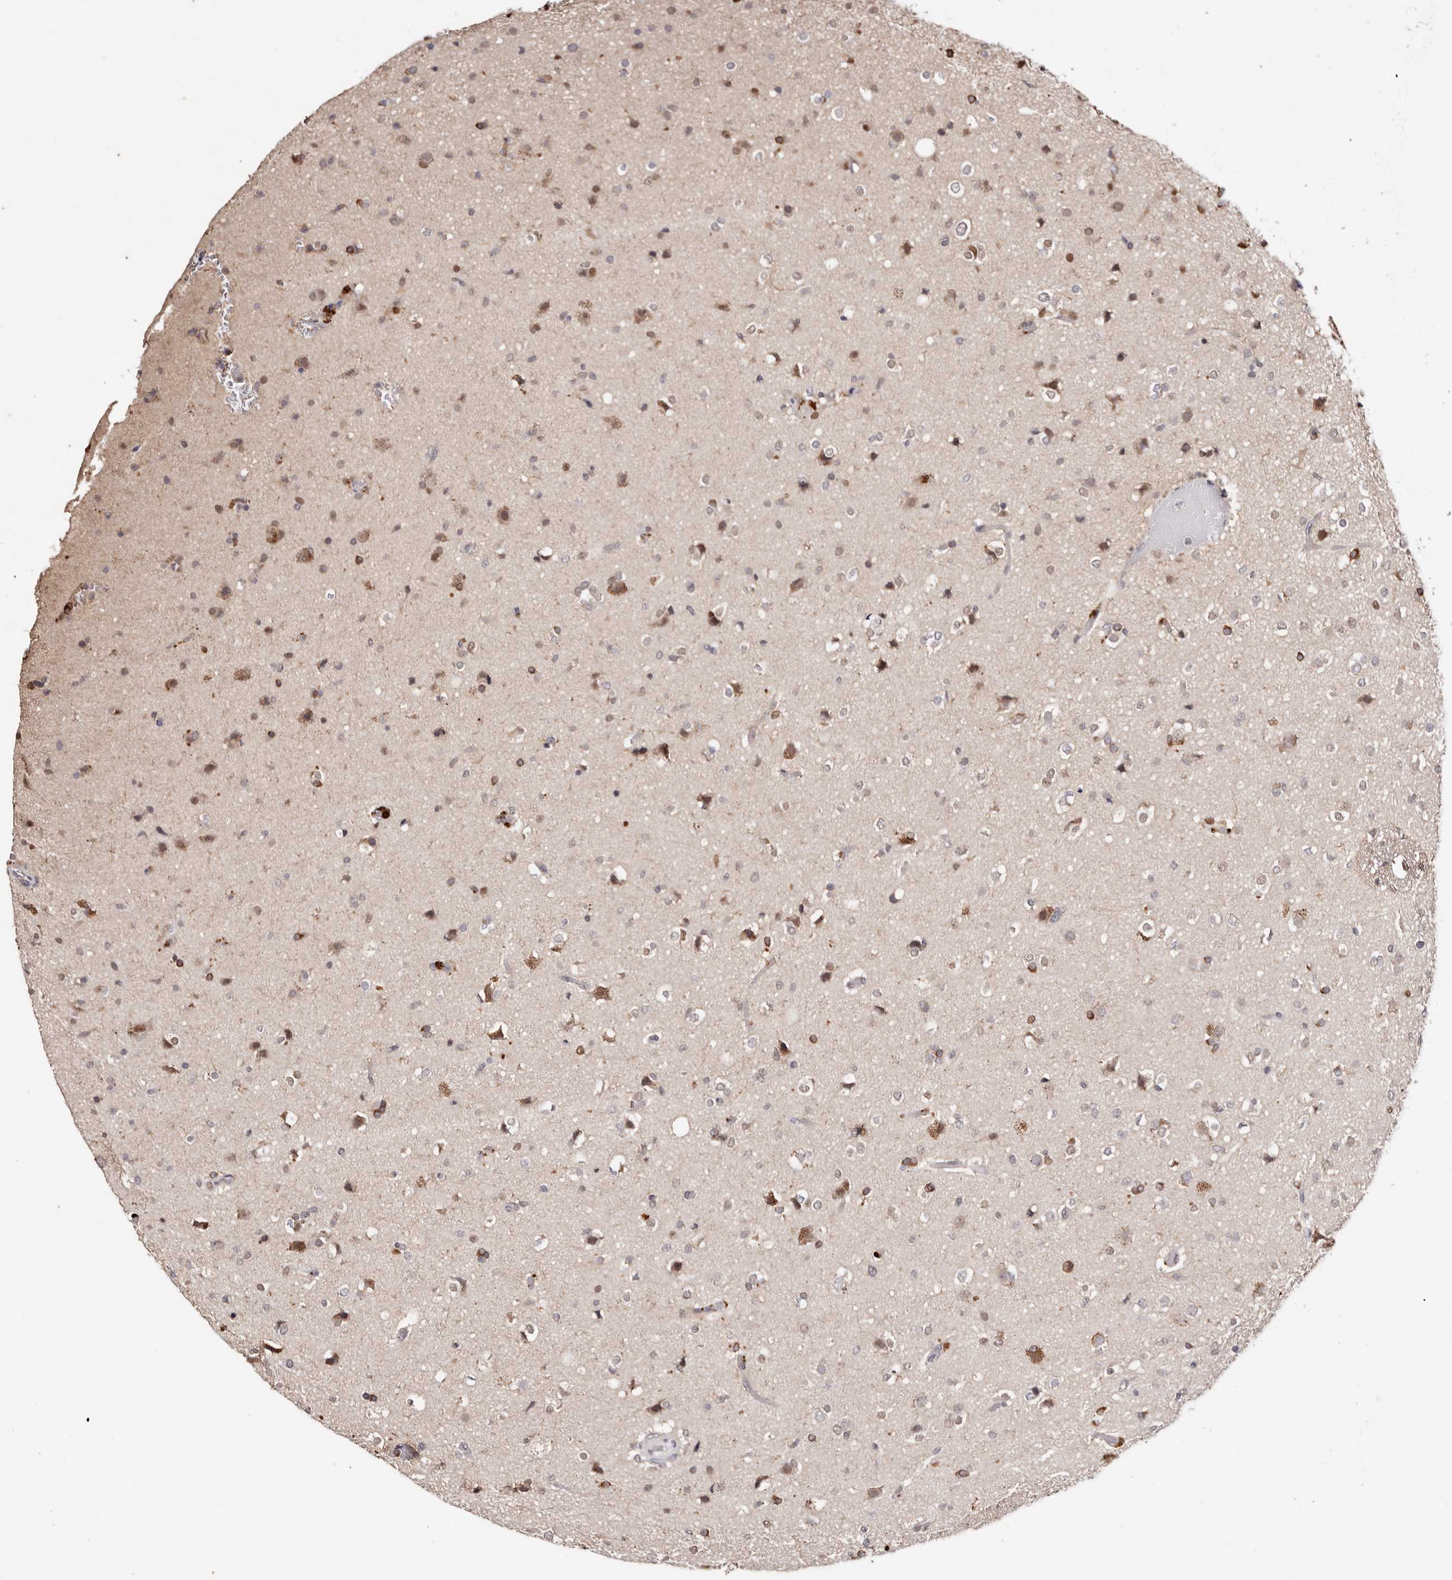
{"staining": {"intensity": "moderate", "quantity": "25%-75%", "location": "cytoplasmic/membranous"}, "tissue": "glioma", "cell_type": "Tumor cells", "image_type": "cancer", "snomed": [{"axis": "morphology", "description": "Glioma, malignant, Low grade"}, {"axis": "topography", "description": "Brain"}], "caption": "Immunohistochemical staining of glioma demonstrates medium levels of moderate cytoplasmic/membranous protein expression in about 25%-75% of tumor cells.", "gene": "TYW3", "patient": {"sex": "male", "age": 65}}